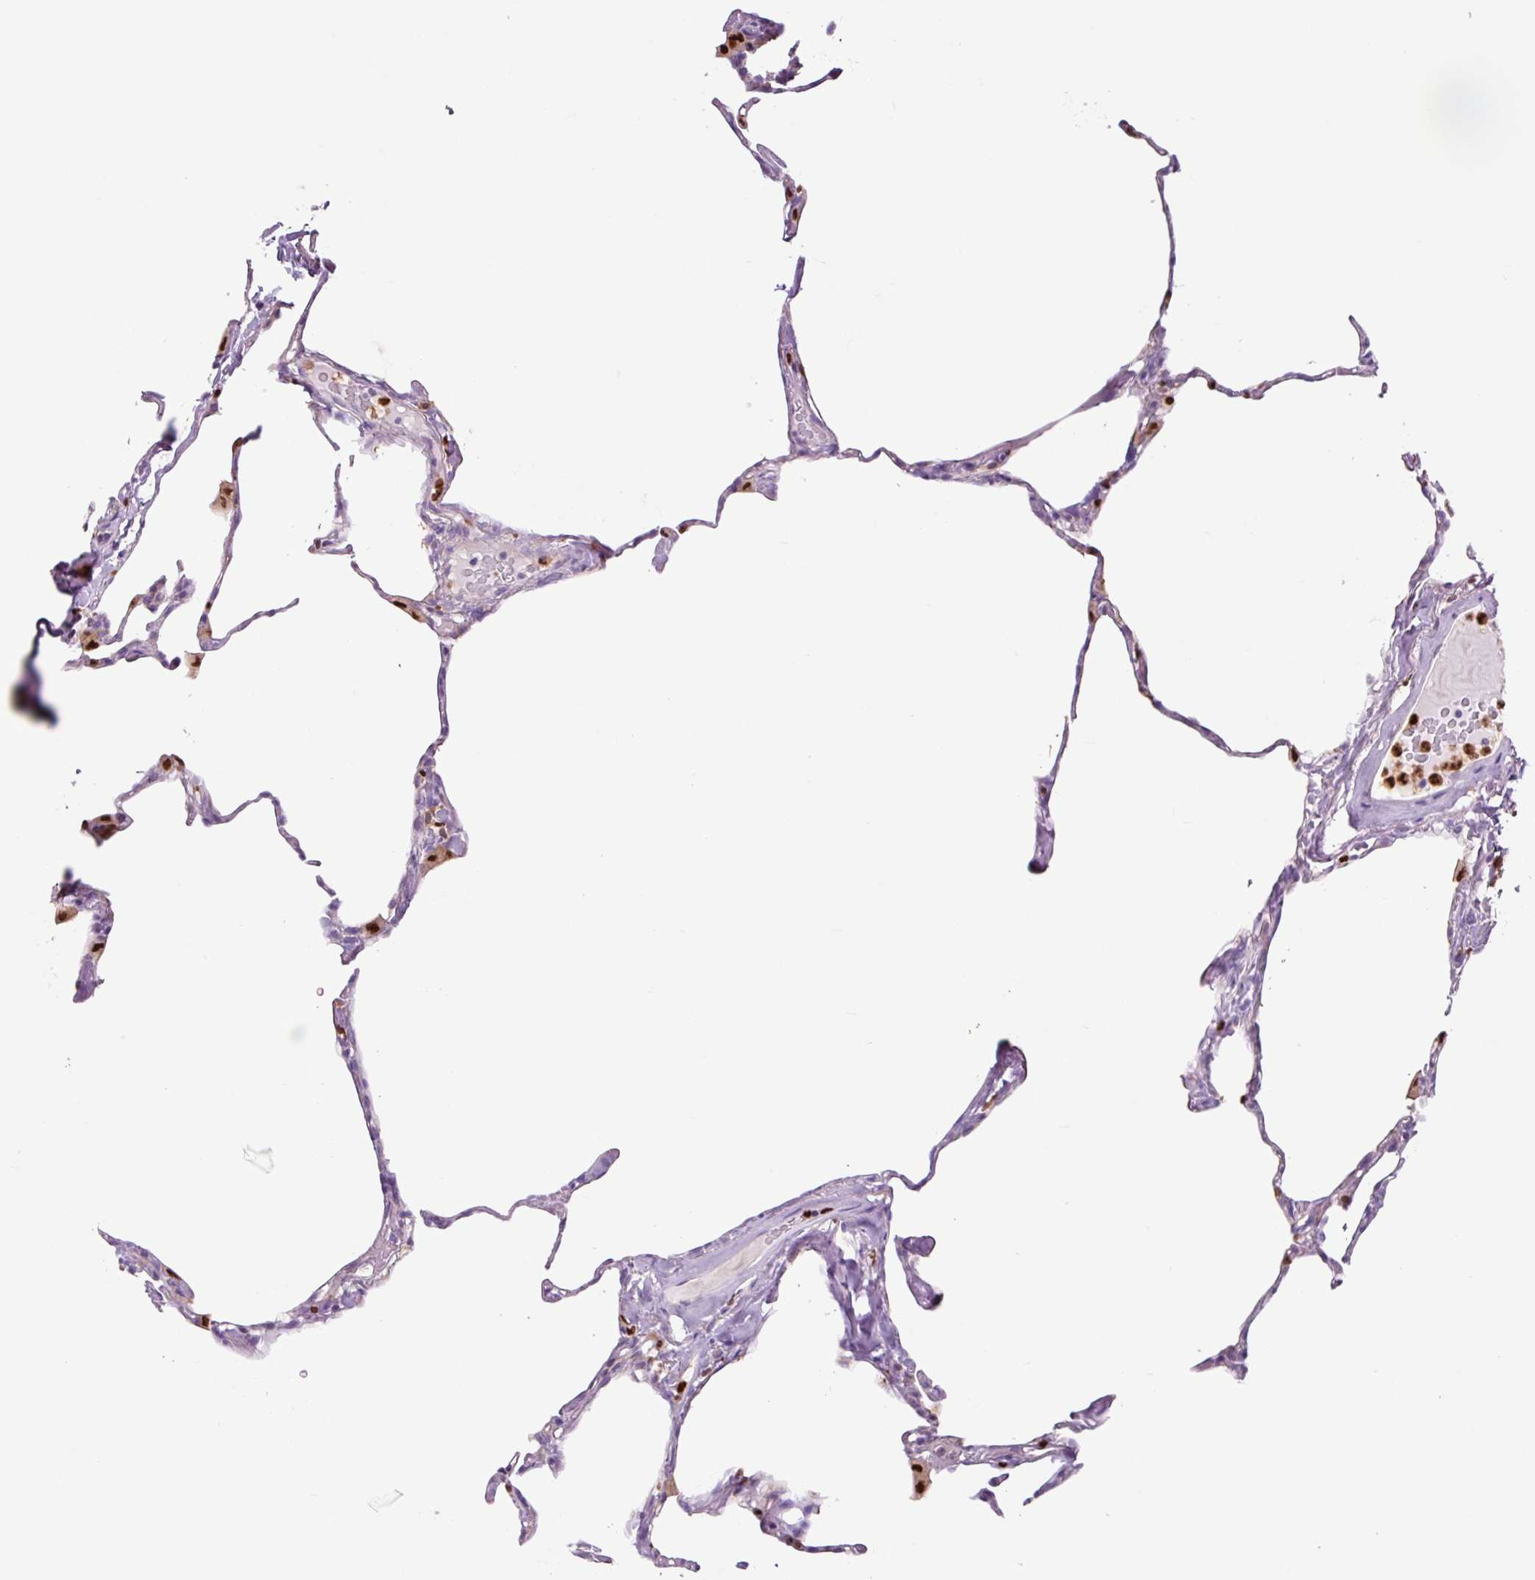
{"staining": {"intensity": "negative", "quantity": "none", "location": "none"}, "tissue": "lung", "cell_type": "Alveolar cells", "image_type": "normal", "snomed": [{"axis": "morphology", "description": "Normal tissue, NOS"}, {"axis": "topography", "description": "Lung"}], "caption": "This image is of normal lung stained with IHC to label a protein in brown with the nuclei are counter-stained blue. There is no staining in alveolar cells.", "gene": "SPI1", "patient": {"sex": "male", "age": 65}}